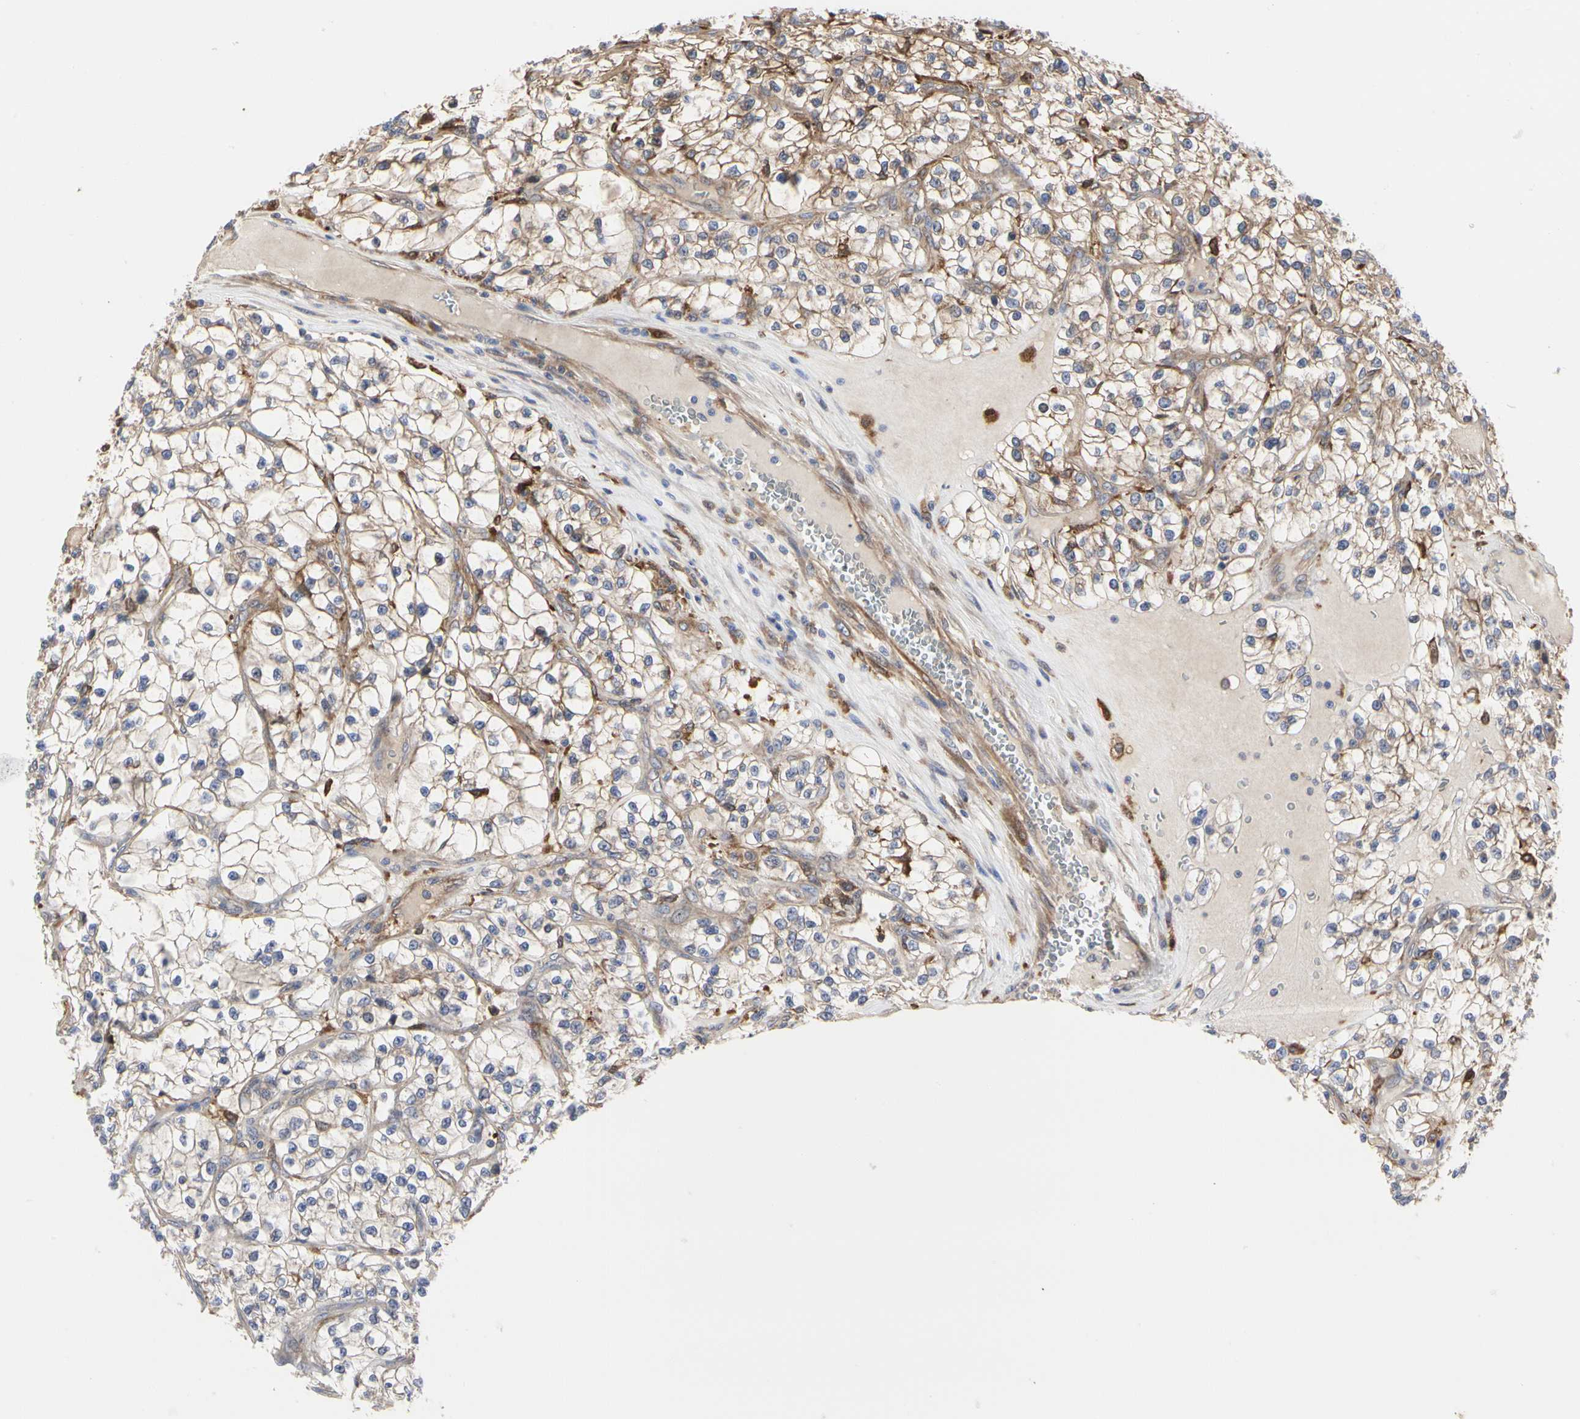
{"staining": {"intensity": "moderate", "quantity": ">75%", "location": "cytoplasmic/membranous"}, "tissue": "renal cancer", "cell_type": "Tumor cells", "image_type": "cancer", "snomed": [{"axis": "morphology", "description": "Adenocarcinoma, NOS"}, {"axis": "topography", "description": "Kidney"}], "caption": "Human renal cancer (adenocarcinoma) stained with a protein marker exhibits moderate staining in tumor cells.", "gene": "C3orf52", "patient": {"sex": "female", "age": 57}}